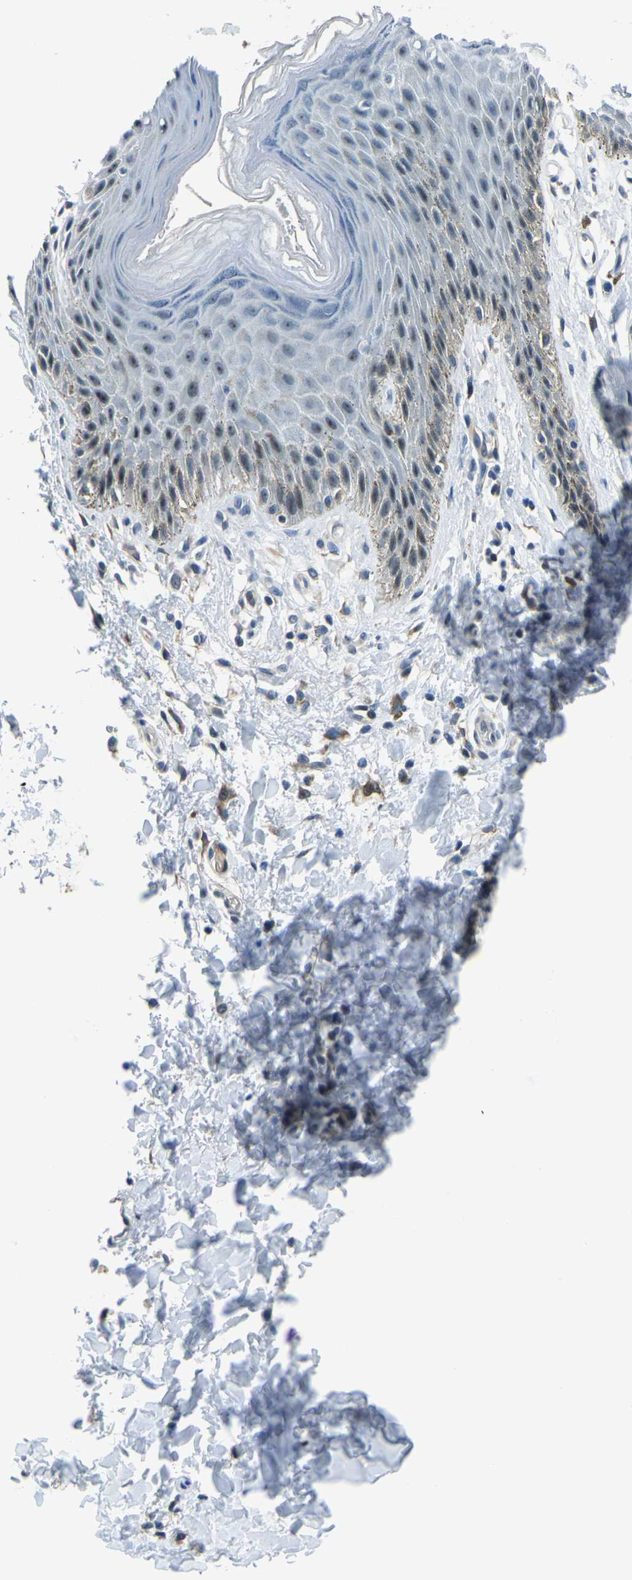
{"staining": {"intensity": "moderate", "quantity": "<25%", "location": "nuclear"}, "tissue": "skin", "cell_type": "Epidermal cells", "image_type": "normal", "snomed": [{"axis": "morphology", "description": "Normal tissue, NOS"}, {"axis": "topography", "description": "Anal"}], "caption": "Unremarkable skin shows moderate nuclear expression in approximately <25% of epidermal cells, visualized by immunohistochemistry. (brown staining indicates protein expression, while blue staining denotes nuclei).", "gene": "RRP1", "patient": {"sex": "male", "age": 44}}